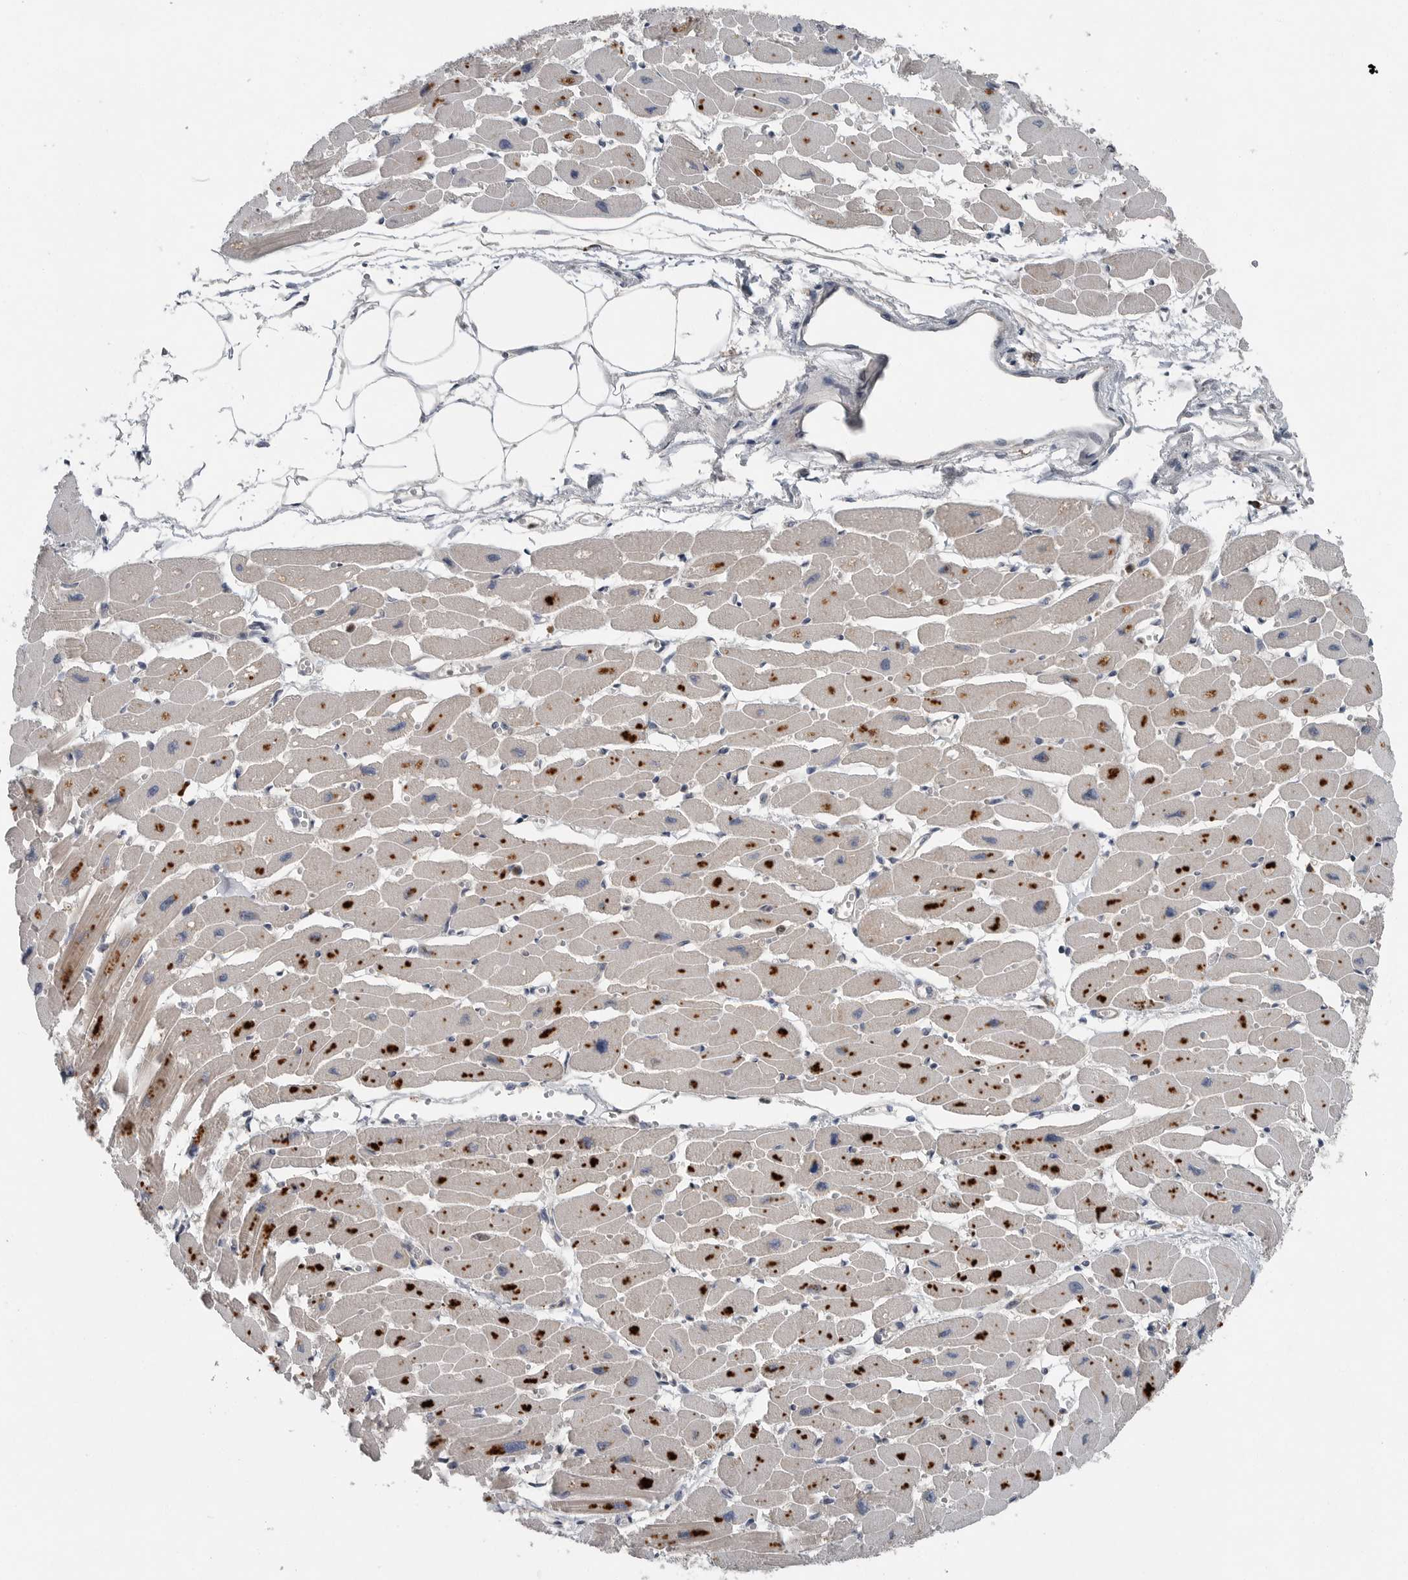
{"staining": {"intensity": "moderate", "quantity": ">75%", "location": "cytoplasmic/membranous"}, "tissue": "heart muscle", "cell_type": "Cardiomyocytes", "image_type": "normal", "snomed": [{"axis": "morphology", "description": "Normal tissue, NOS"}, {"axis": "topography", "description": "Heart"}], "caption": "A brown stain labels moderate cytoplasmic/membranous expression of a protein in cardiomyocytes of unremarkable human heart muscle. (Stains: DAB (3,3'-diaminobenzidine) in brown, nuclei in blue, Microscopy: brightfield microscopy at high magnification).", "gene": "SCP2", "patient": {"sex": "female", "age": 54}}